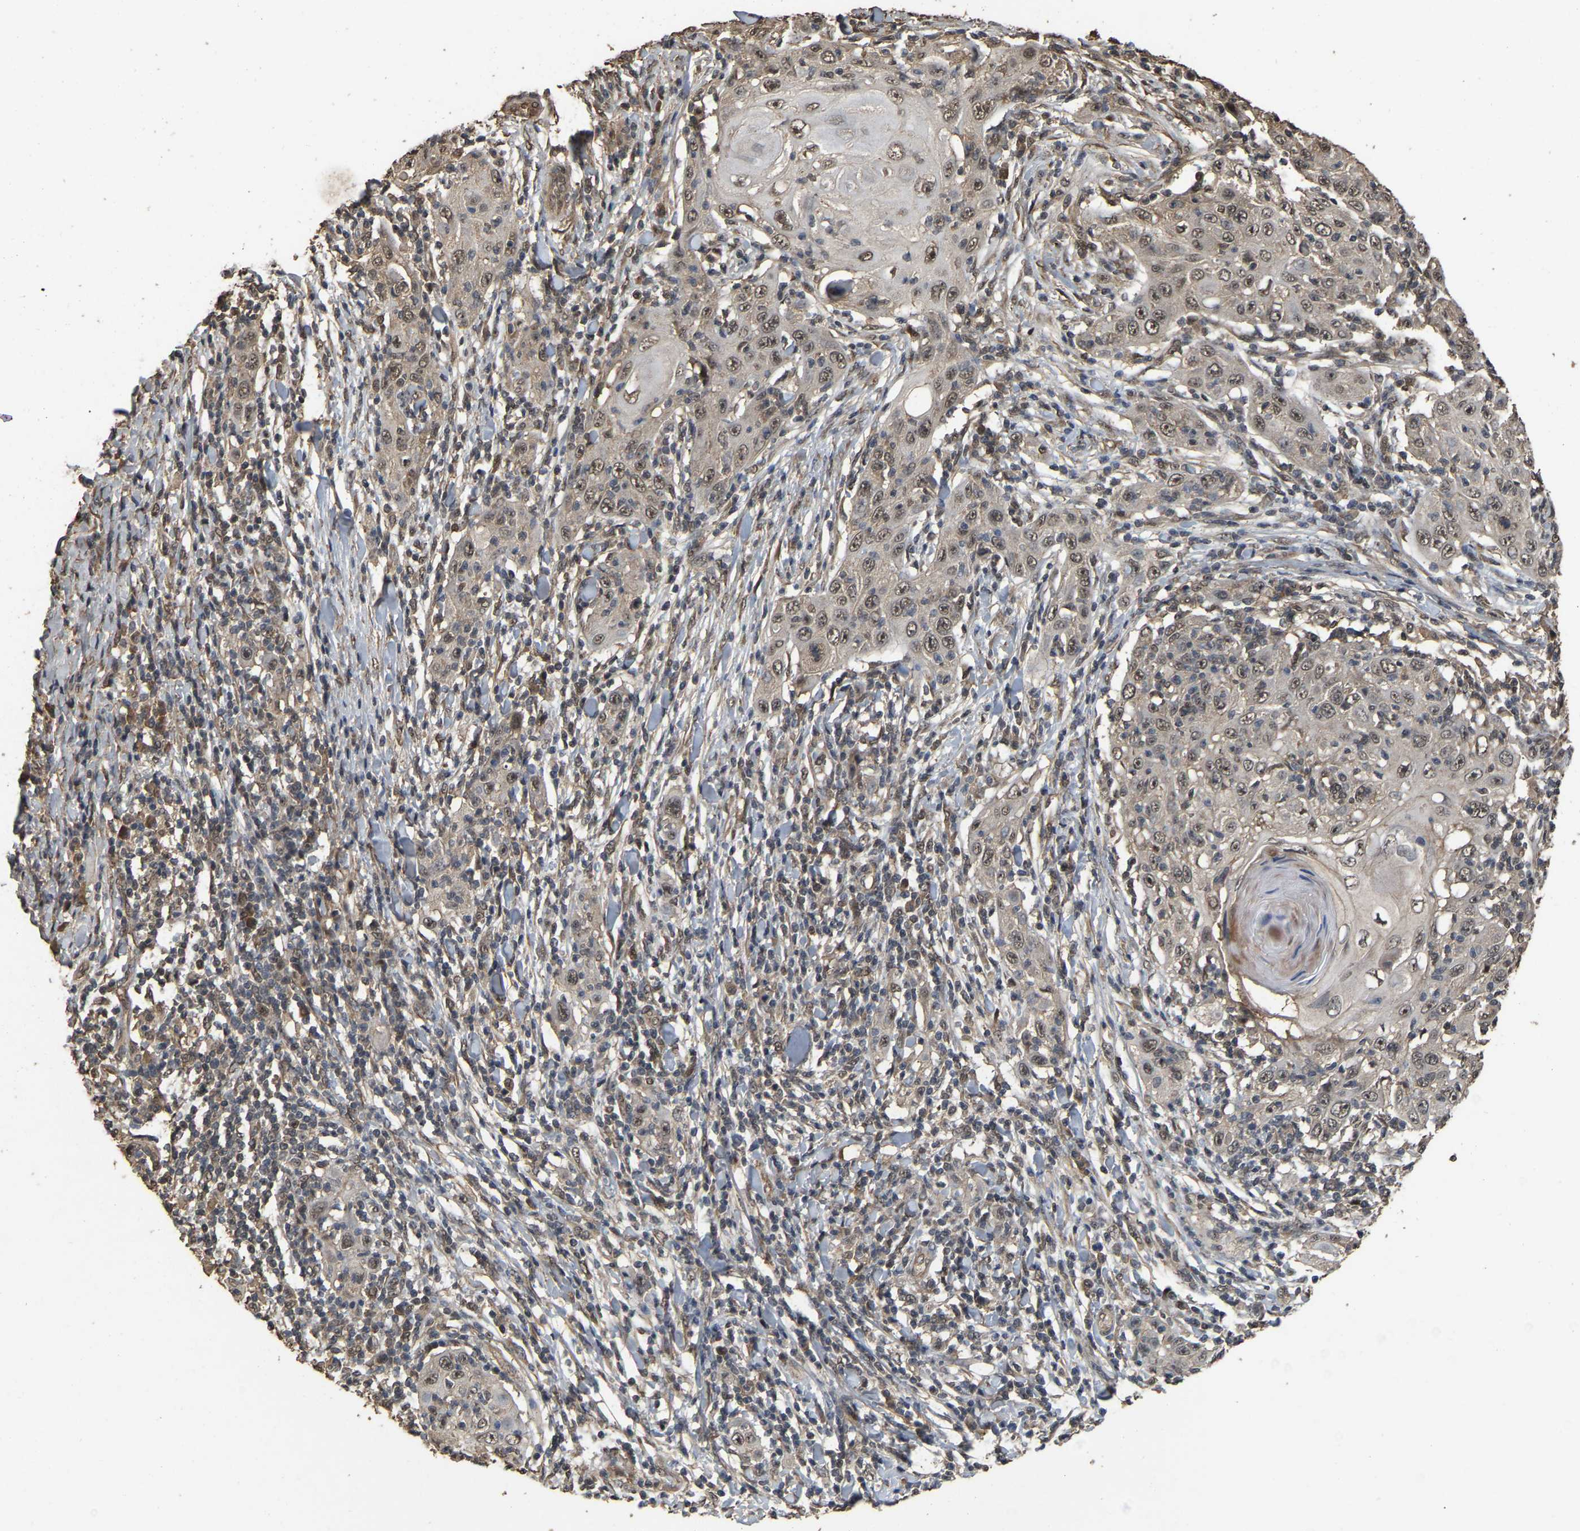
{"staining": {"intensity": "weak", "quantity": ">75%", "location": "nuclear"}, "tissue": "skin cancer", "cell_type": "Tumor cells", "image_type": "cancer", "snomed": [{"axis": "morphology", "description": "Squamous cell carcinoma, NOS"}, {"axis": "topography", "description": "Skin"}], "caption": "A brown stain labels weak nuclear expression of a protein in squamous cell carcinoma (skin) tumor cells.", "gene": "ARHGAP23", "patient": {"sex": "female", "age": 88}}